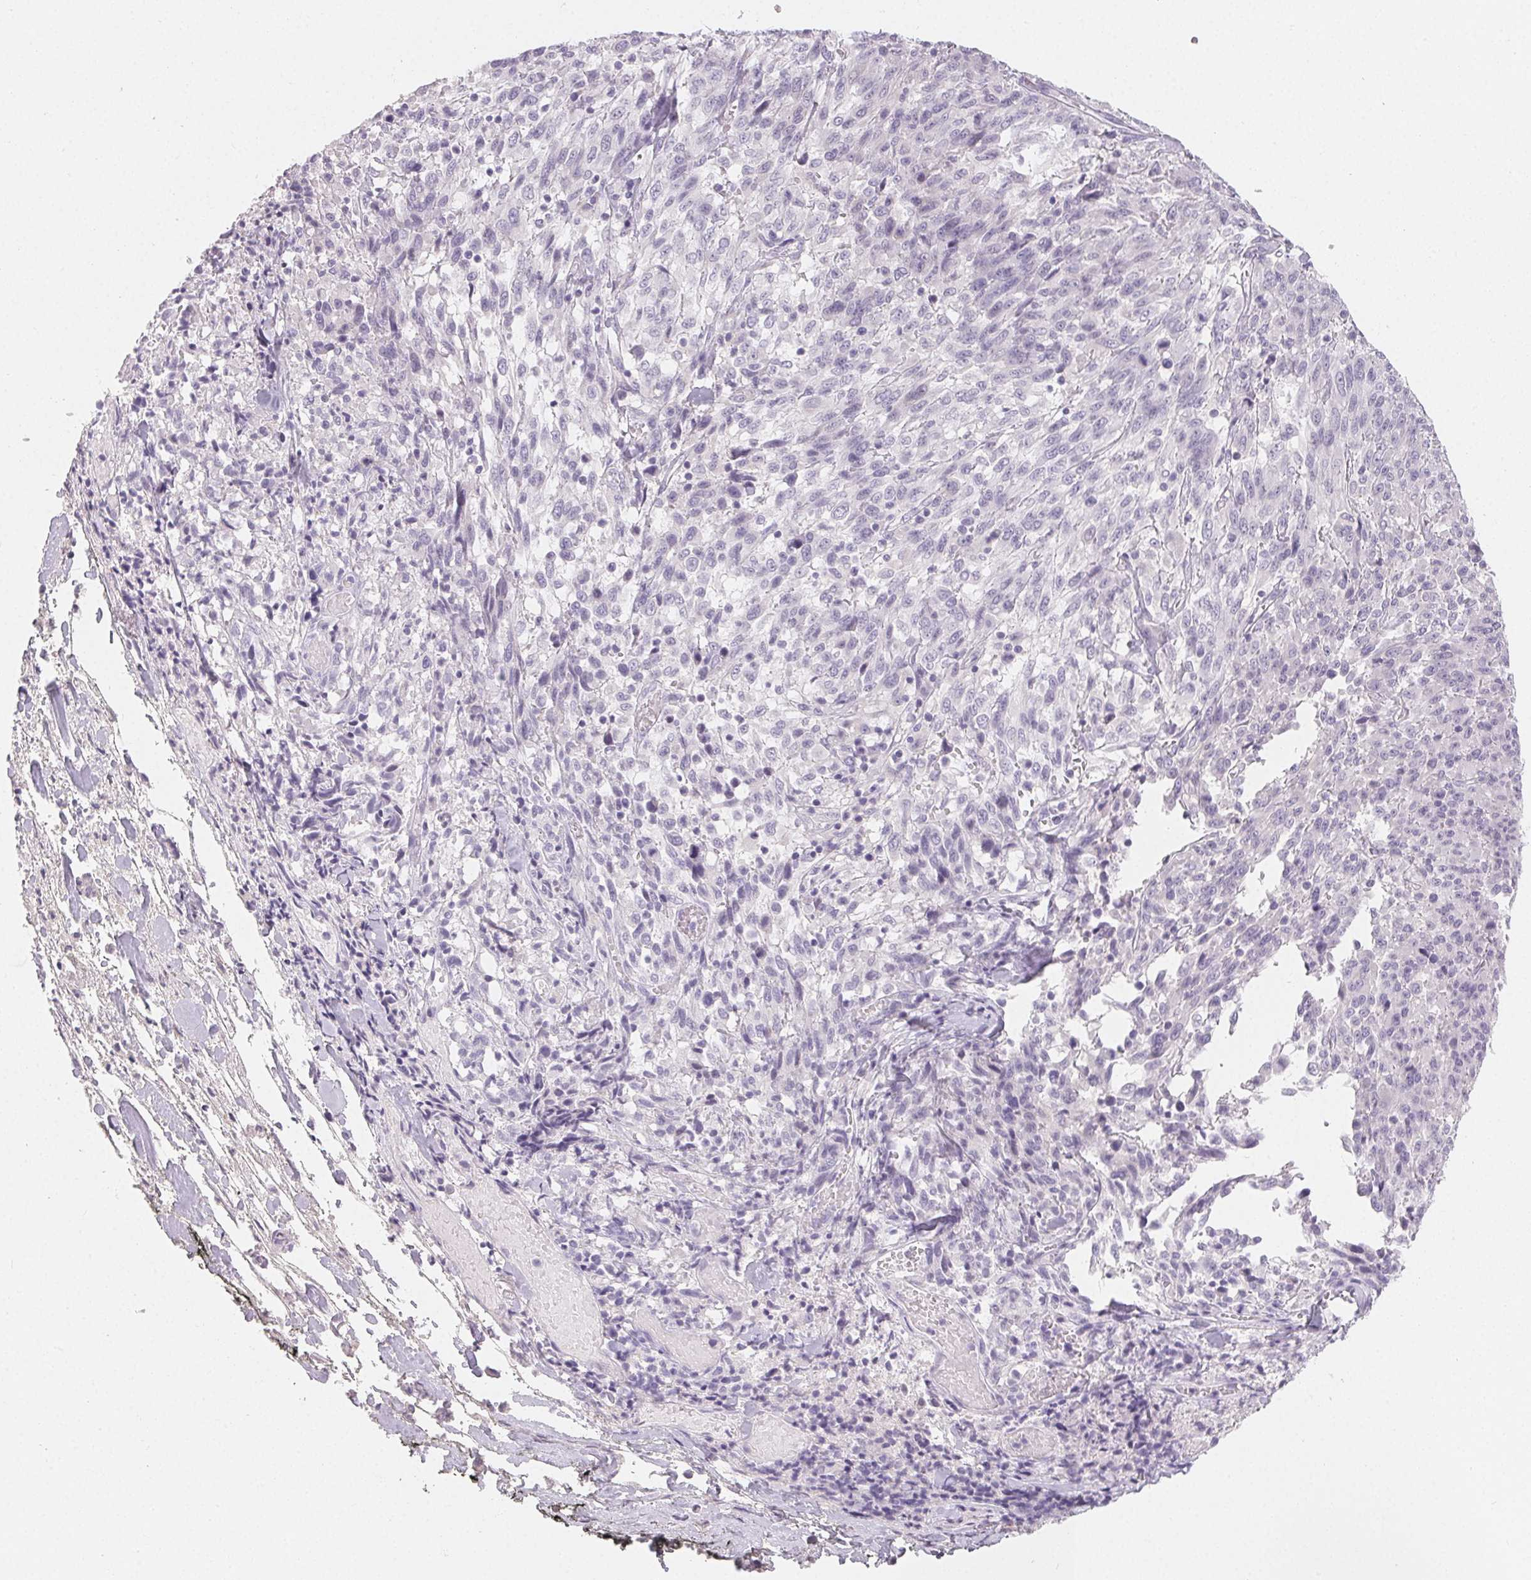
{"staining": {"intensity": "moderate", "quantity": "25%-75%", "location": "cytoplasmic/membranous"}, "tissue": "melanoma", "cell_type": "Tumor cells", "image_type": "cancer", "snomed": [{"axis": "morphology", "description": "Malignant melanoma, NOS"}, {"axis": "topography", "description": "Skin"}], "caption": "This image exhibits malignant melanoma stained with IHC to label a protein in brown. The cytoplasmic/membranous of tumor cells show moderate positivity for the protein. Nuclei are counter-stained blue.", "gene": "MIOX", "patient": {"sex": "female", "age": 91}}